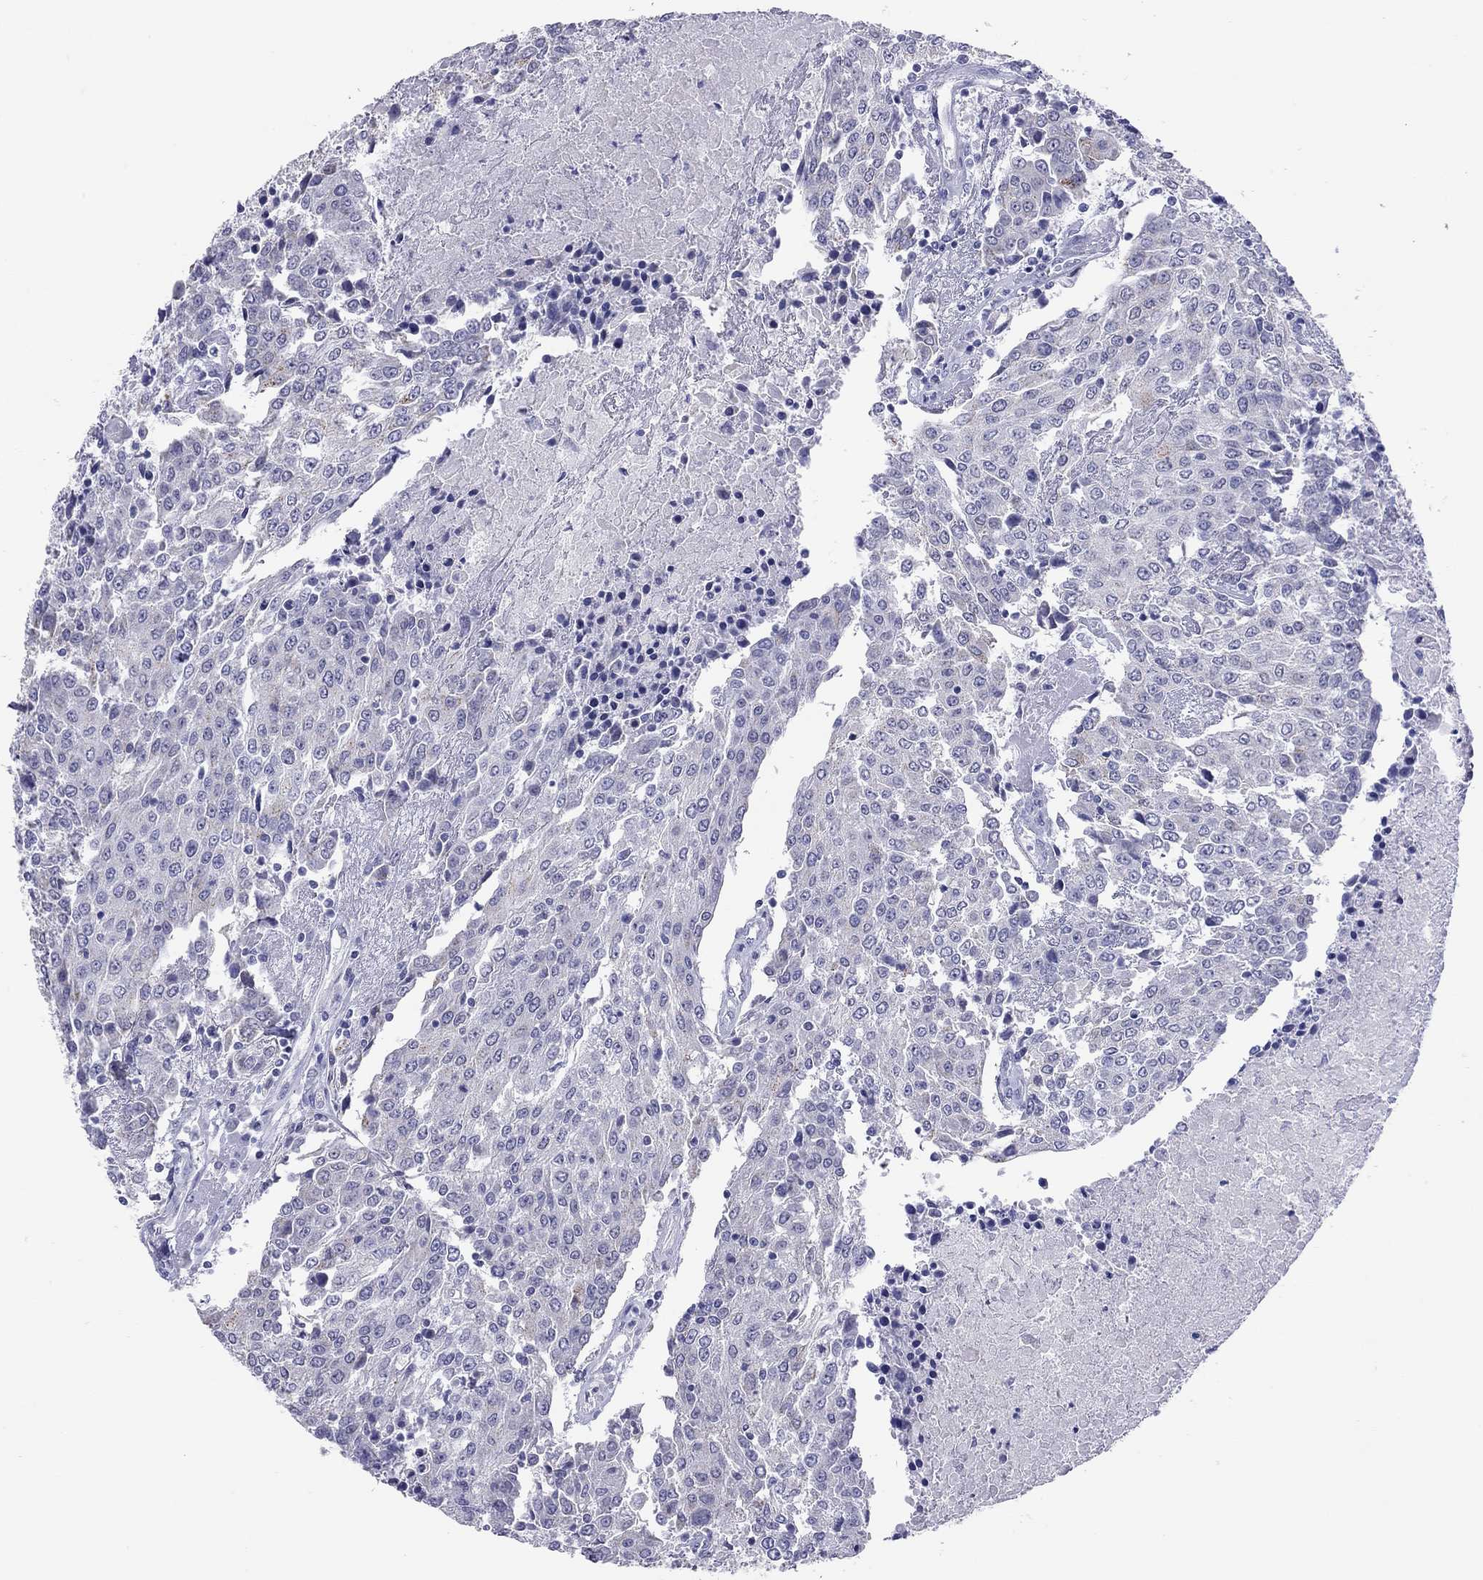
{"staining": {"intensity": "negative", "quantity": "none", "location": "none"}, "tissue": "urothelial cancer", "cell_type": "Tumor cells", "image_type": "cancer", "snomed": [{"axis": "morphology", "description": "Urothelial carcinoma, High grade"}, {"axis": "topography", "description": "Urinary bladder"}], "caption": "A high-resolution photomicrograph shows immunohistochemistry staining of urothelial cancer, which demonstrates no significant expression in tumor cells. The staining was performed using DAB to visualize the protein expression in brown, while the nuclei were stained in blue with hematoxylin (Magnification: 20x).", "gene": "ARMC12", "patient": {"sex": "female", "age": 85}}